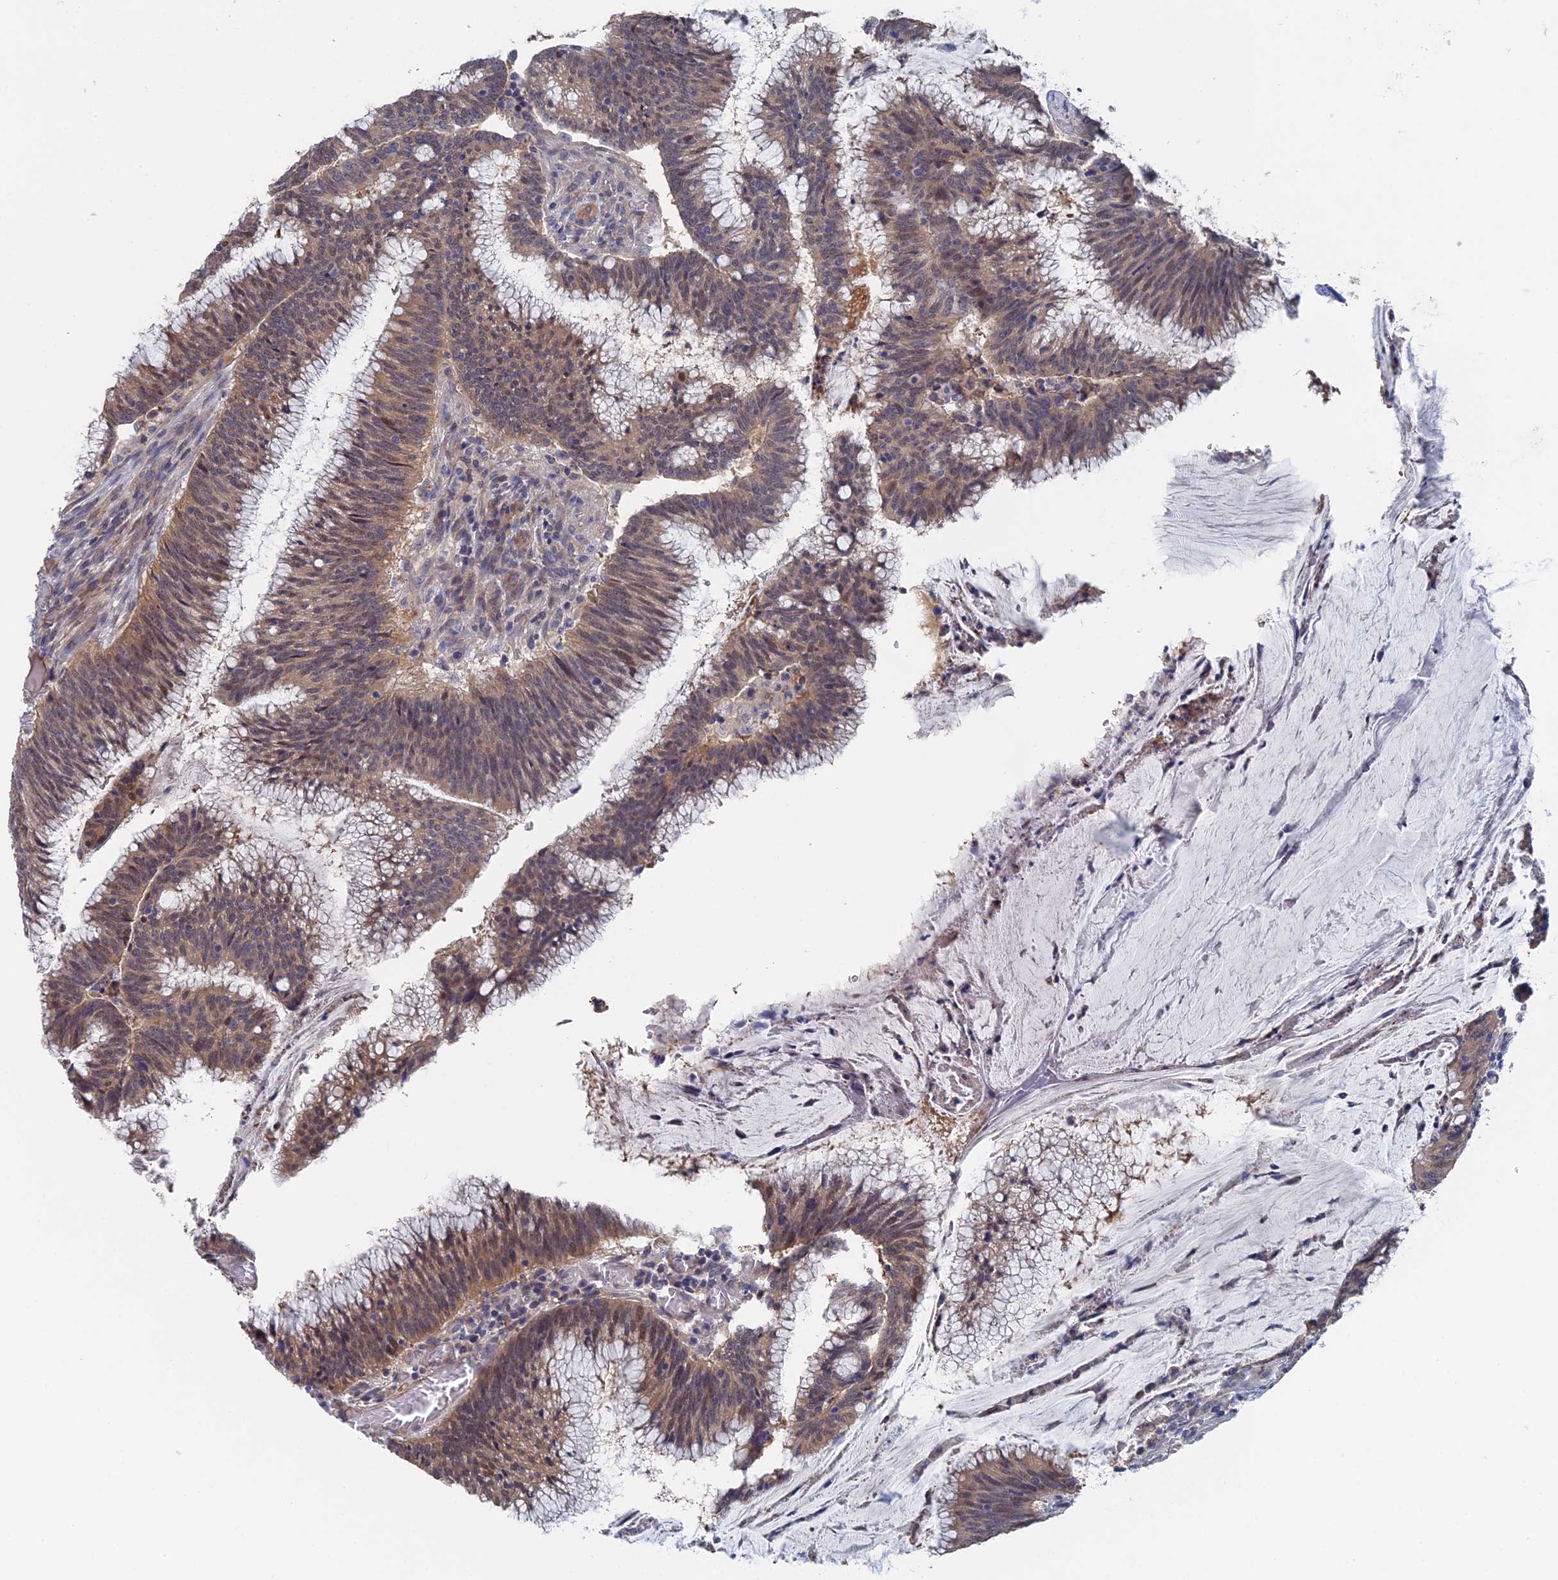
{"staining": {"intensity": "moderate", "quantity": ">75%", "location": "cytoplasmic/membranous,nuclear"}, "tissue": "colorectal cancer", "cell_type": "Tumor cells", "image_type": "cancer", "snomed": [{"axis": "morphology", "description": "Adenocarcinoma, NOS"}, {"axis": "topography", "description": "Rectum"}], "caption": "Tumor cells display medium levels of moderate cytoplasmic/membranous and nuclear expression in approximately >75% of cells in adenocarcinoma (colorectal). The staining is performed using DAB brown chromogen to label protein expression. The nuclei are counter-stained blue using hematoxylin.", "gene": "MTHFSD", "patient": {"sex": "female", "age": 77}}